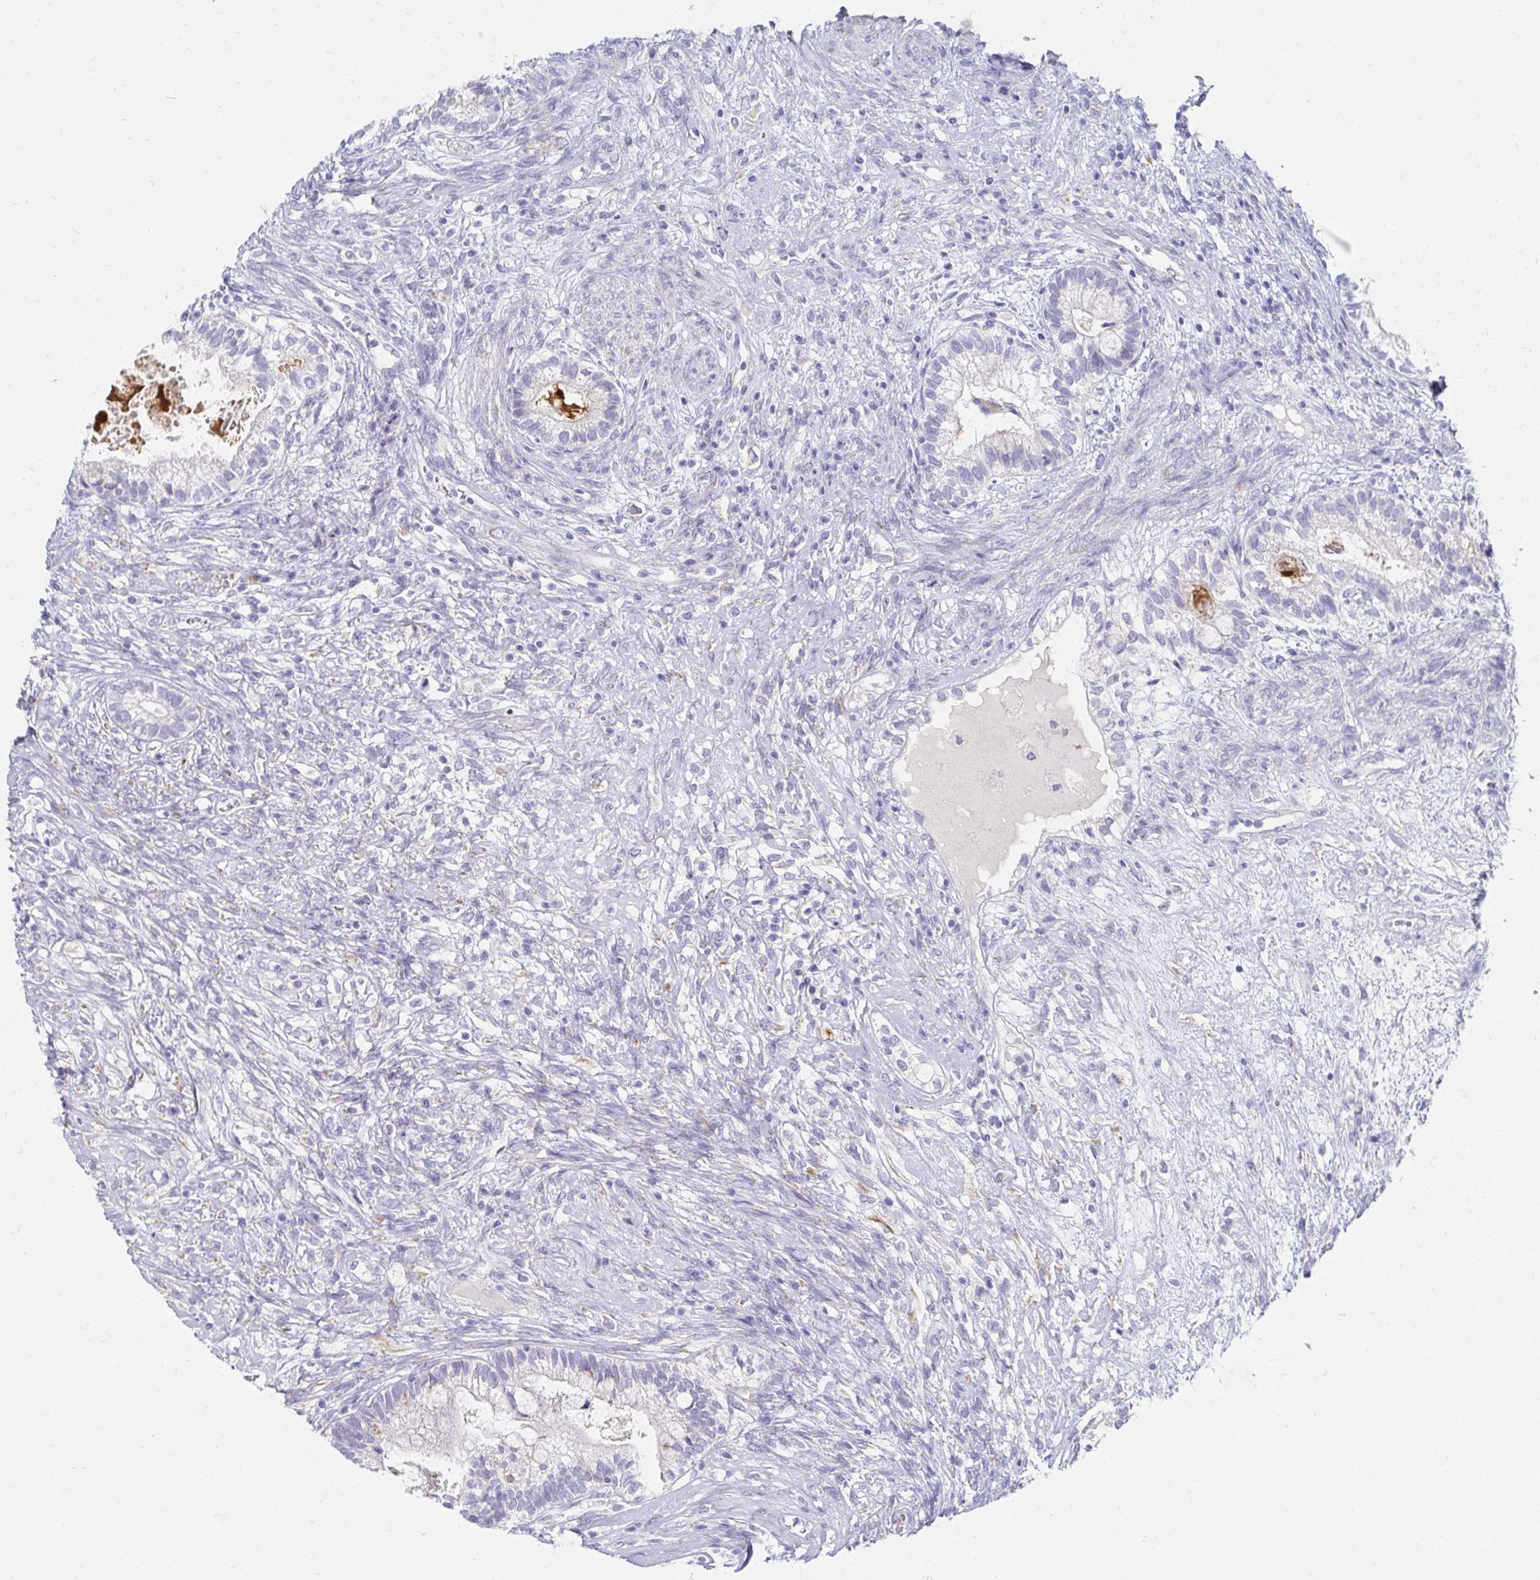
{"staining": {"intensity": "negative", "quantity": "none", "location": "none"}, "tissue": "testis cancer", "cell_type": "Tumor cells", "image_type": "cancer", "snomed": [{"axis": "morphology", "description": "Seminoma, NOS"}, {"axis": "morphology", "description": "Carcinoma, Embryonal, NOS"}, {"axis": "topography", "description": "Testis"}], "caption": "IHC histopathology image of neoplastic tissue: testis cancer (seminoma) stained with DAB reveals no significant protein positivity in tumor cells. The staining was performed using DAB to visualize the protein expression in brown, while the nuclei were stained in blue with hematoxylin (Magnification: 20x).", "gene": "MYLK2", "patient": {"sex": "male", "age": 41}}